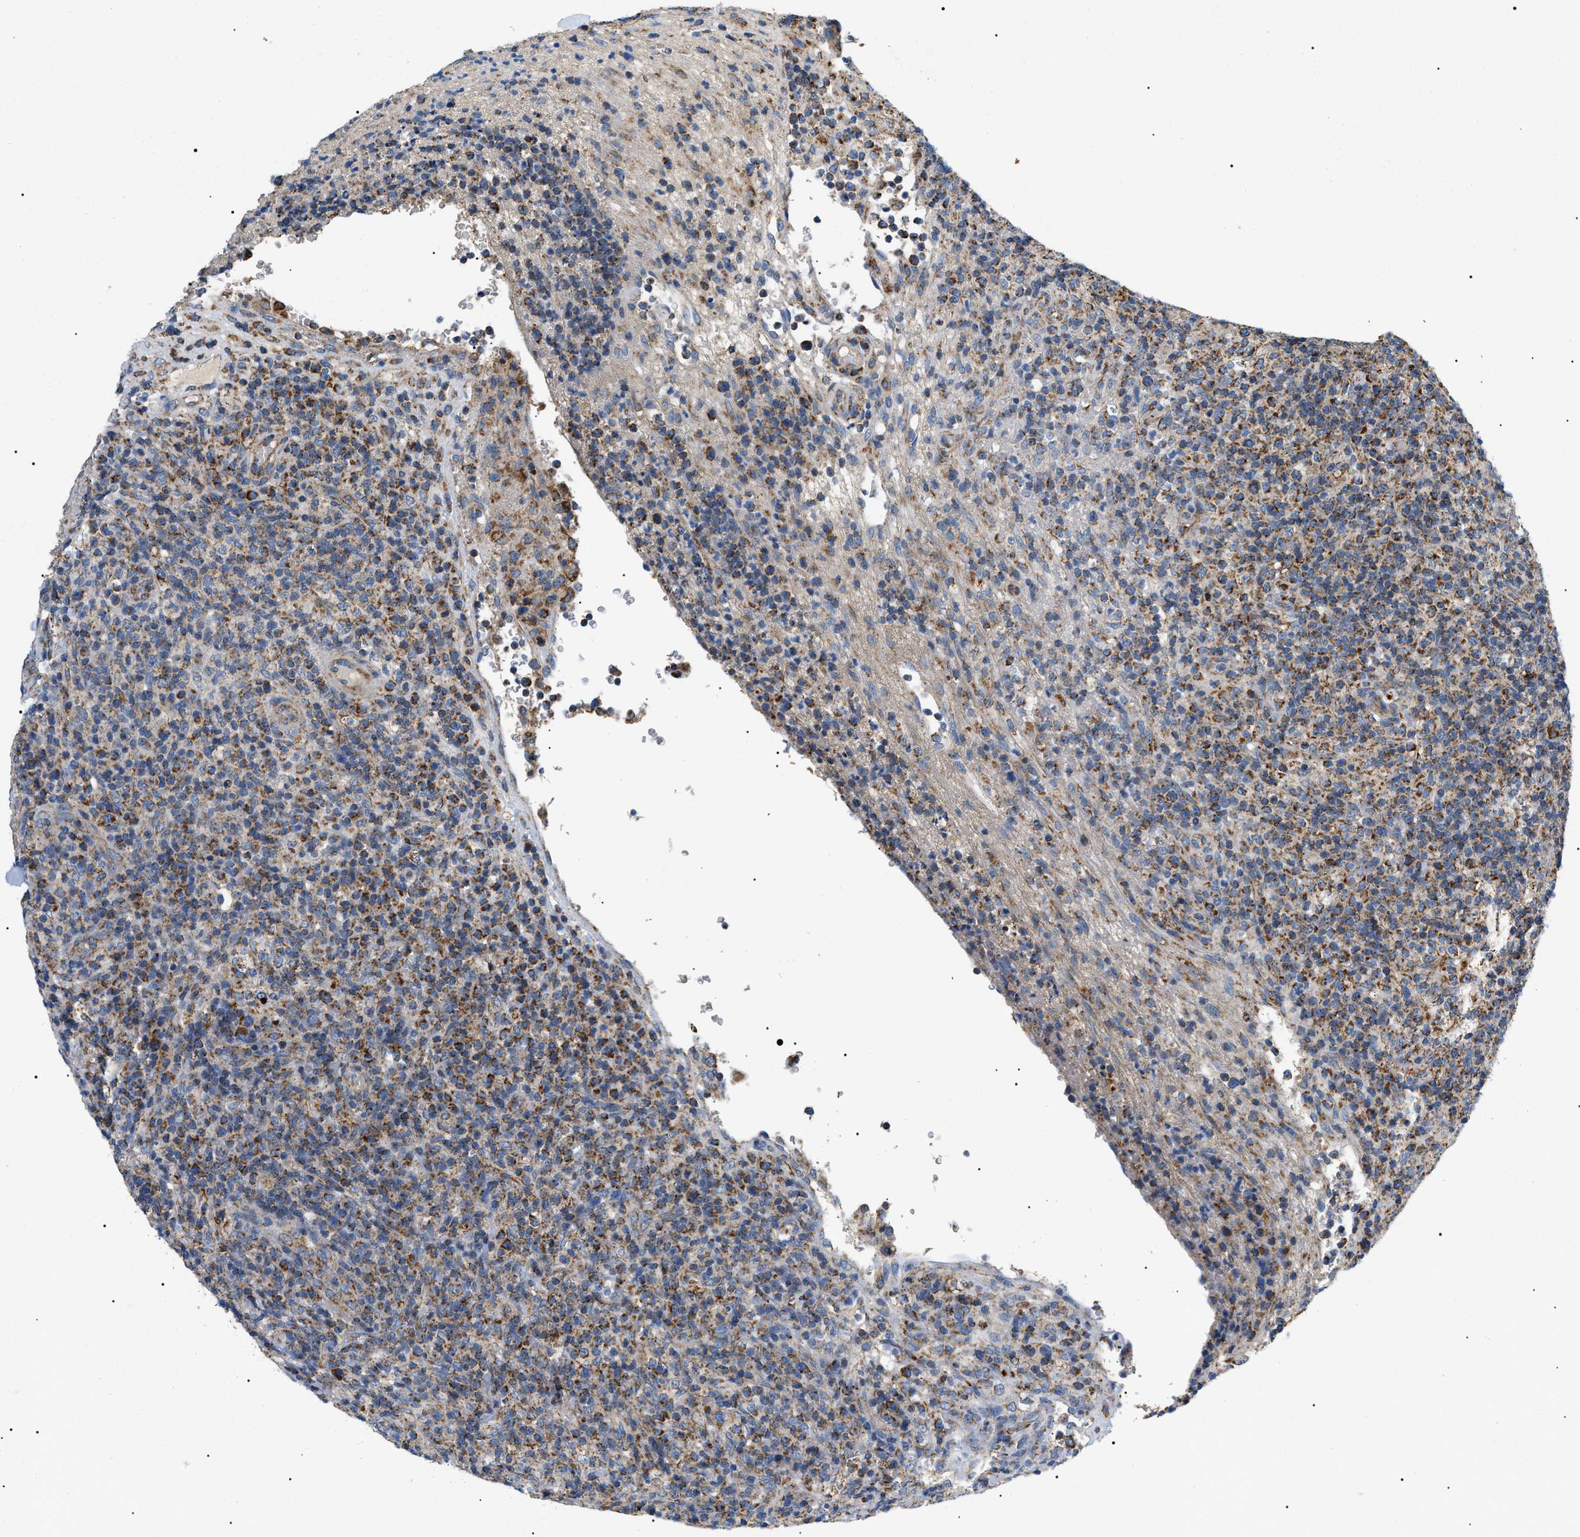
{"staining": {"intensity": "moderate", "quantity": ">75%", "location": "cytoplasmic/membranous"}, "tissue": "lymphoma", "cell_type": "Tumor cells", "image_type": "cancer", "snomed": [{"axis": "morphology", "description": "Malignant lymphoma, non-Hodgkin's type, High grade"}, {"axis": "topography", "description": "Lymph node"}], "caption": "IHC image of human lymphoma stained for a protein (brown), which demonstrates medium levels of moderate cytoplasmic/membranous expression in approximately >75% of tumor cells.", "gene": "TOMM6", "patient": {"sex": "female", "age": 76}}